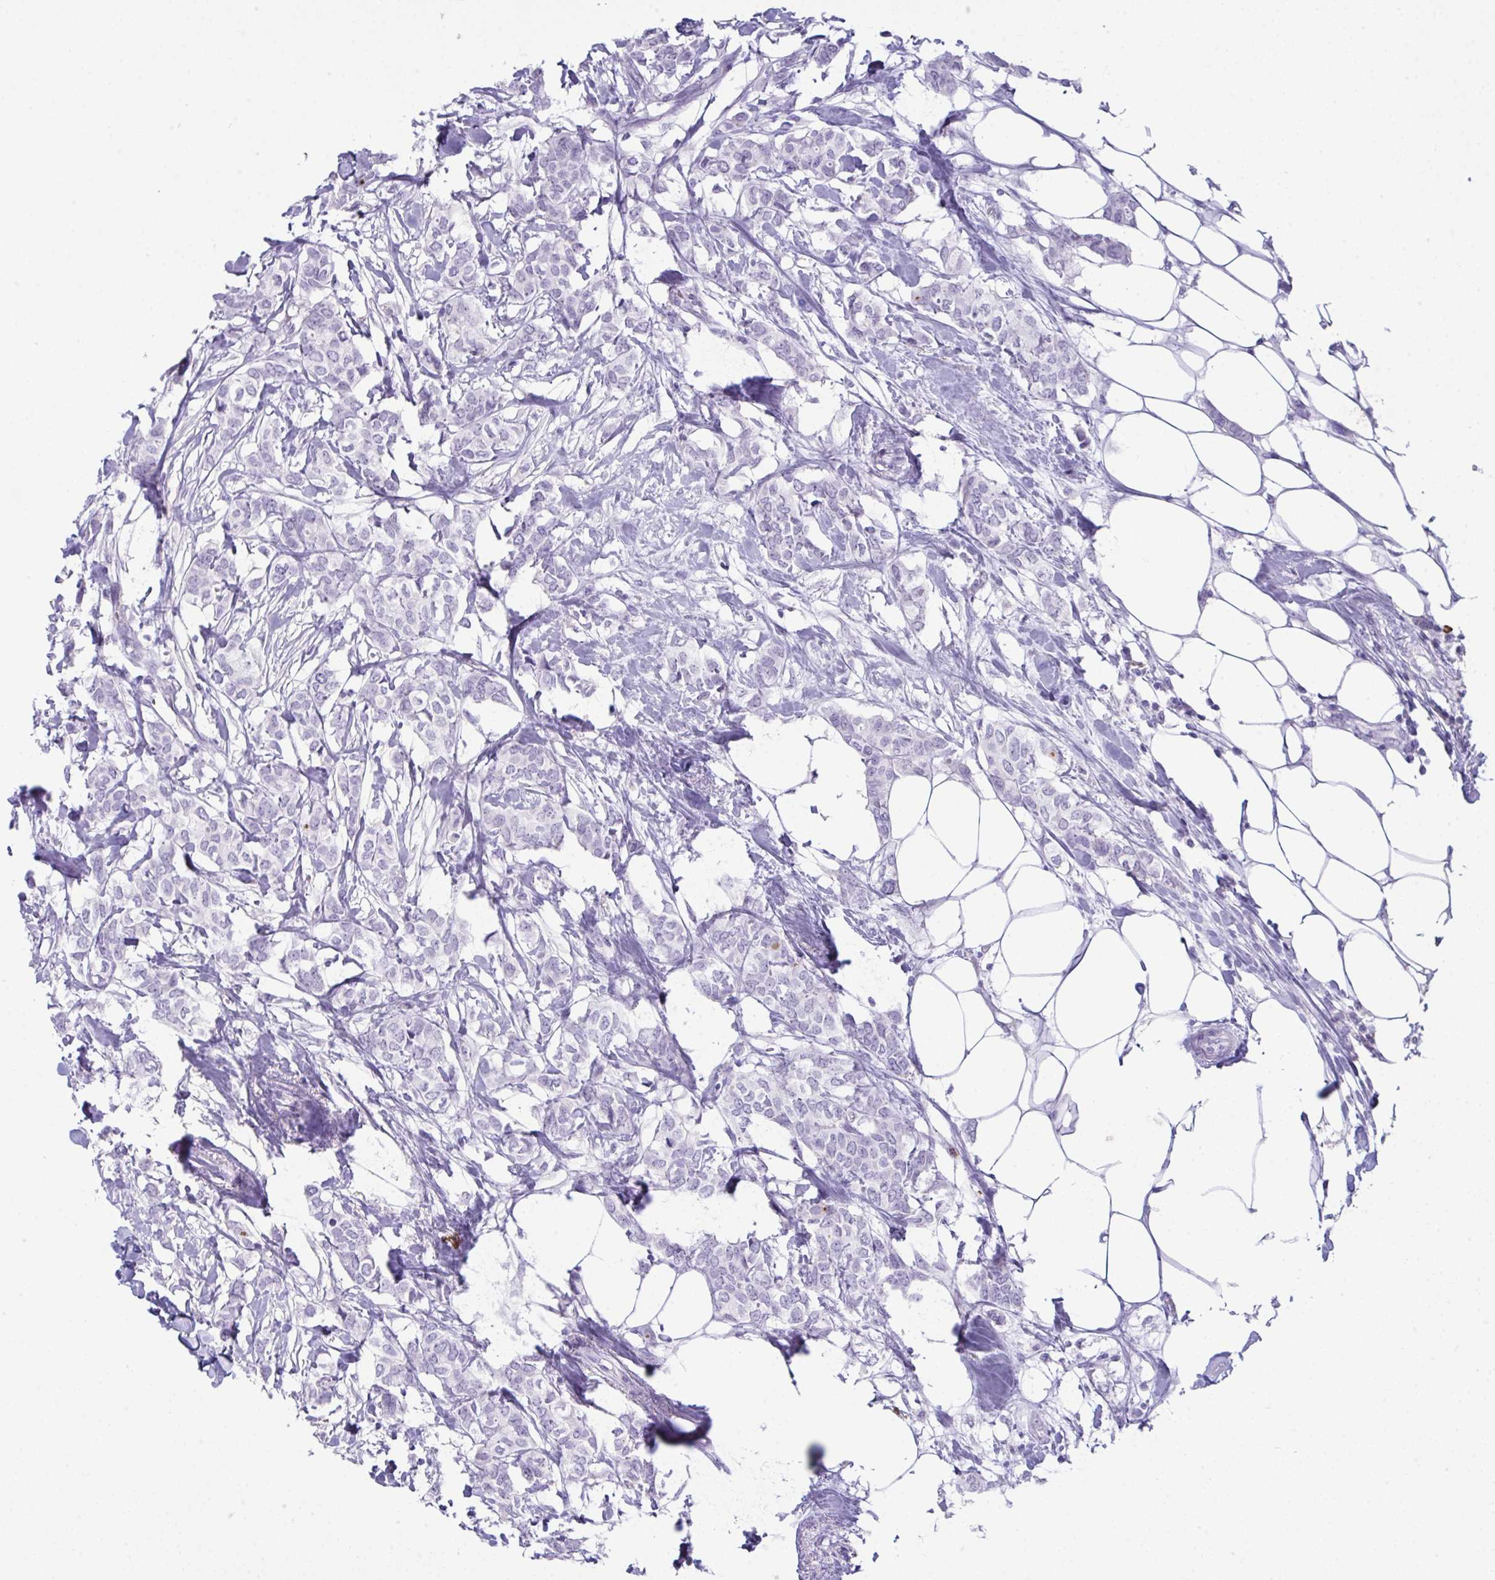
{"staining": {"intensity": "negative", "quantity": "none", "location": "none"}, "tissue": "breast cancer", "cell_type": "Tumor cells", "image_type": "cancer", "snomed": [{"axis": "morphology", "description": "Duct carcinoma"}, {"axis": "topography", "description": "Breast"}], "caption": "Human breast cancer (infiltrating ductal carcinoma) stained for a protein using IHC demonstrates no expression in tumor cells.", "gene": "JCHAIN", "patient": {"sex": "female", "age": 62}}